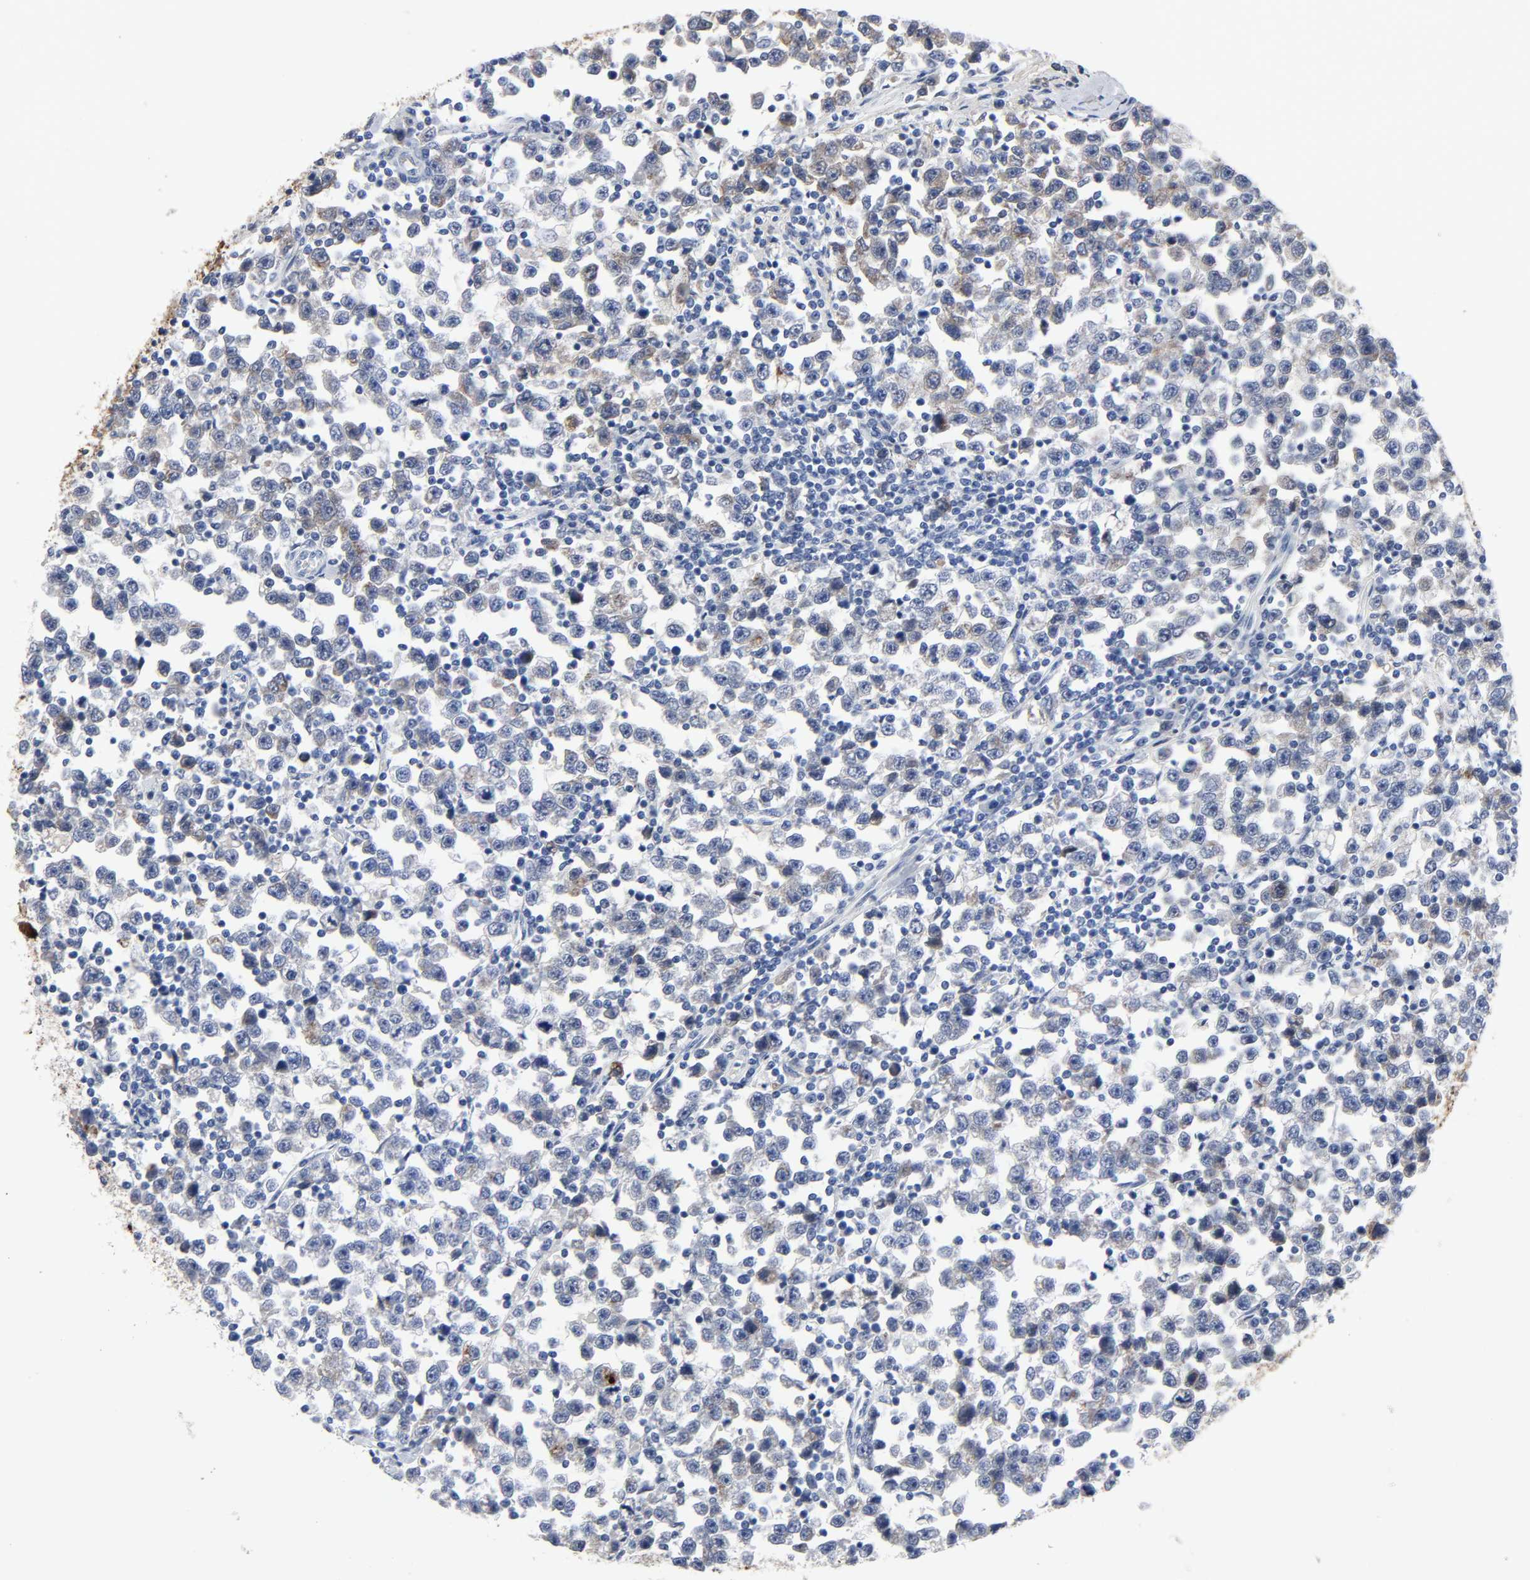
{"staining": {"intensity": "negative", "quantity": "none", "location": "none"}, "tissue": "testis cancer", "cell_type": "Tumor cells", "image_type": "cancer", "snomed": [{"axis": "morphology", "description": "Seminoma, NOS"}, {"axis": "topography", "description": "Testis"}], "caption": "Immunohistochemical staining of testis cancer (seminoma) shows no significant expression in tumor cells.", "gene": "FBLN1", "patient": {"sex": "male", "age": 43}}